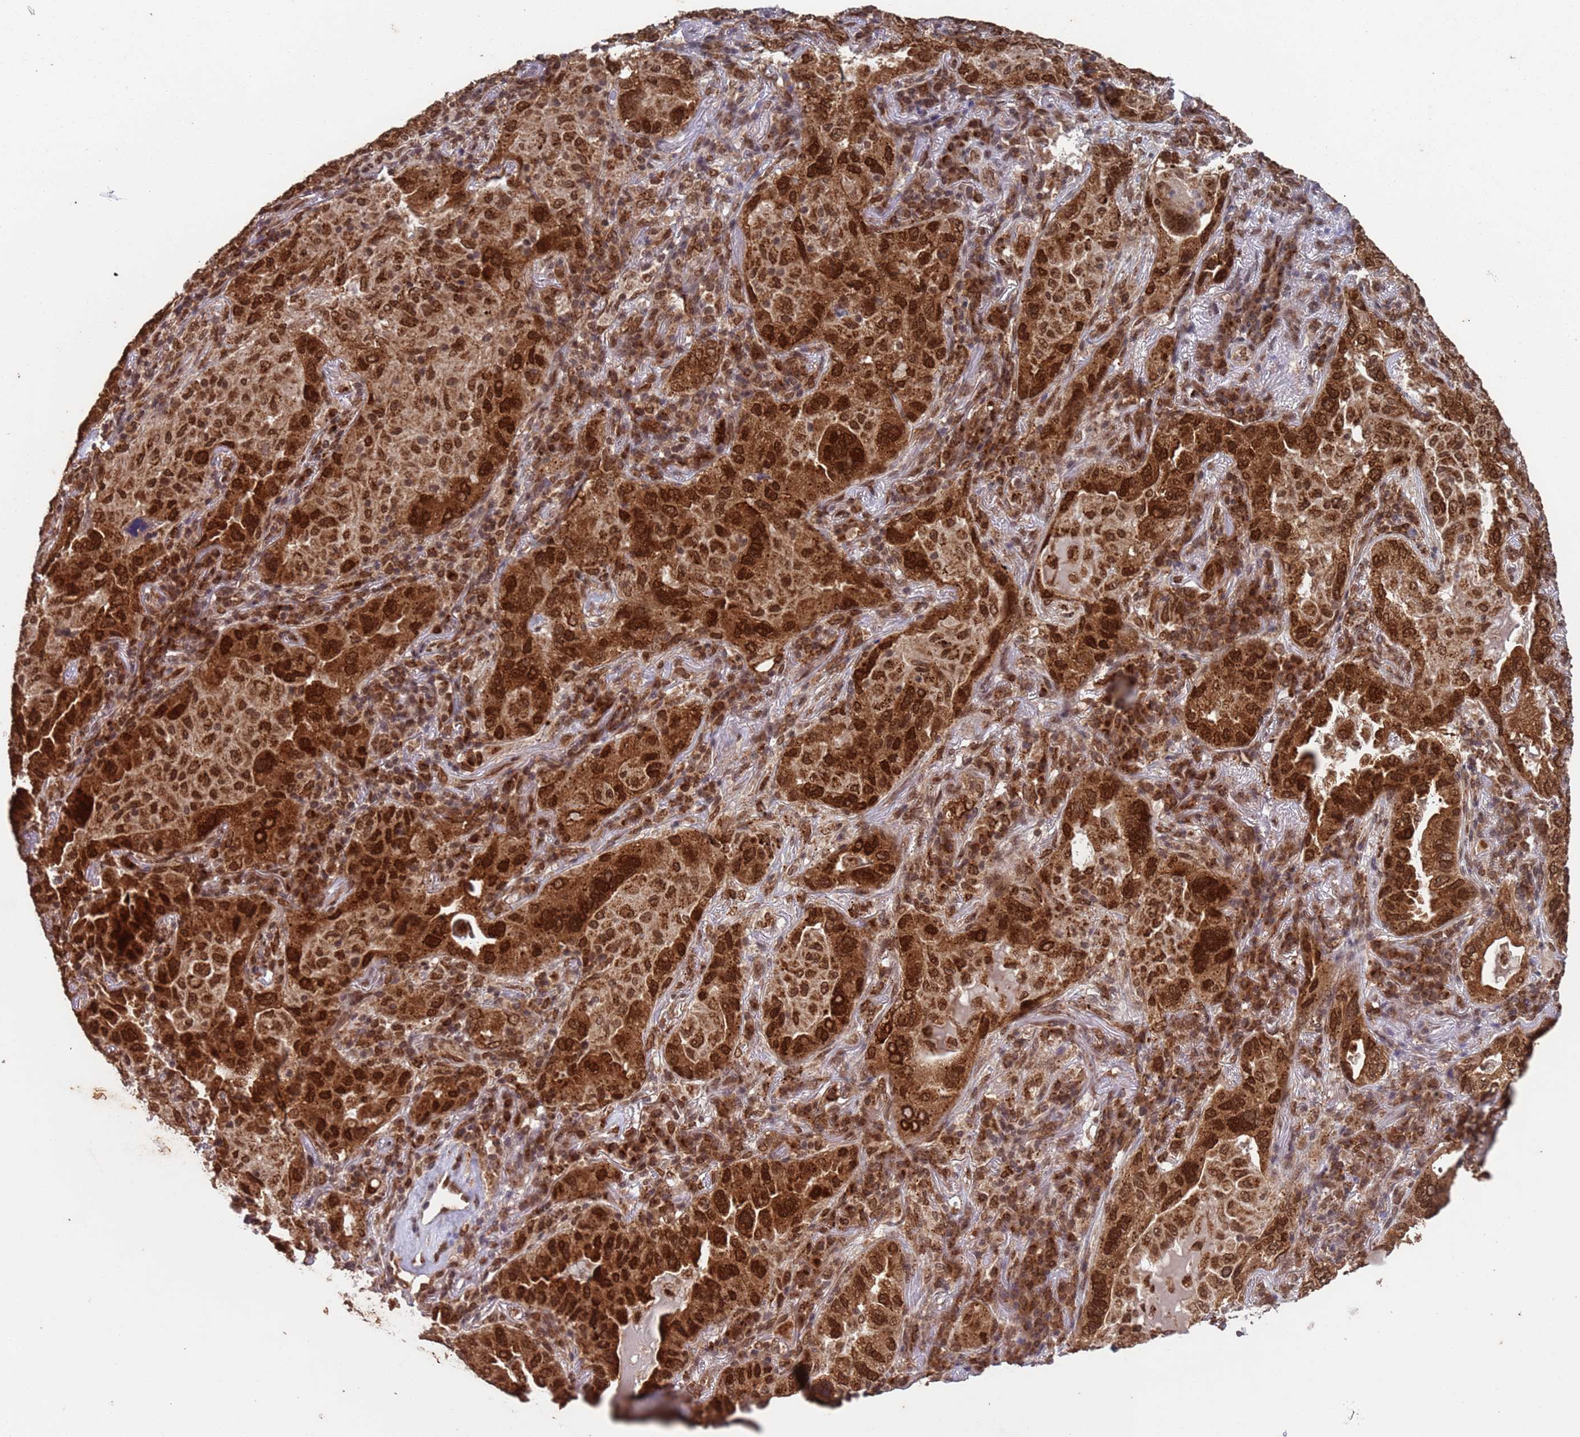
{"staining": {"intensity": "strong", "quantity": ">75%", "location": "cytoplasmic/membranous,nuclear"}, "tissue": "lung cancer", "cell_type": "Tumor cells", "image_type": "cancer", "snomed": [{"axis": "morphology", "description": "Adenocarcinoma, NOS"}, {"axis": "topography", "description": "Lung"}], "caption": "High-power microscopy captured an immunohistochemistry image of adenocarcinoma (lung), revealing strong cytoplasmic/membranous and nuclear positivity in about >75% of tumor cells.", "gene": "FUBP3", "patient": {"sex": "female", "age": 69}}